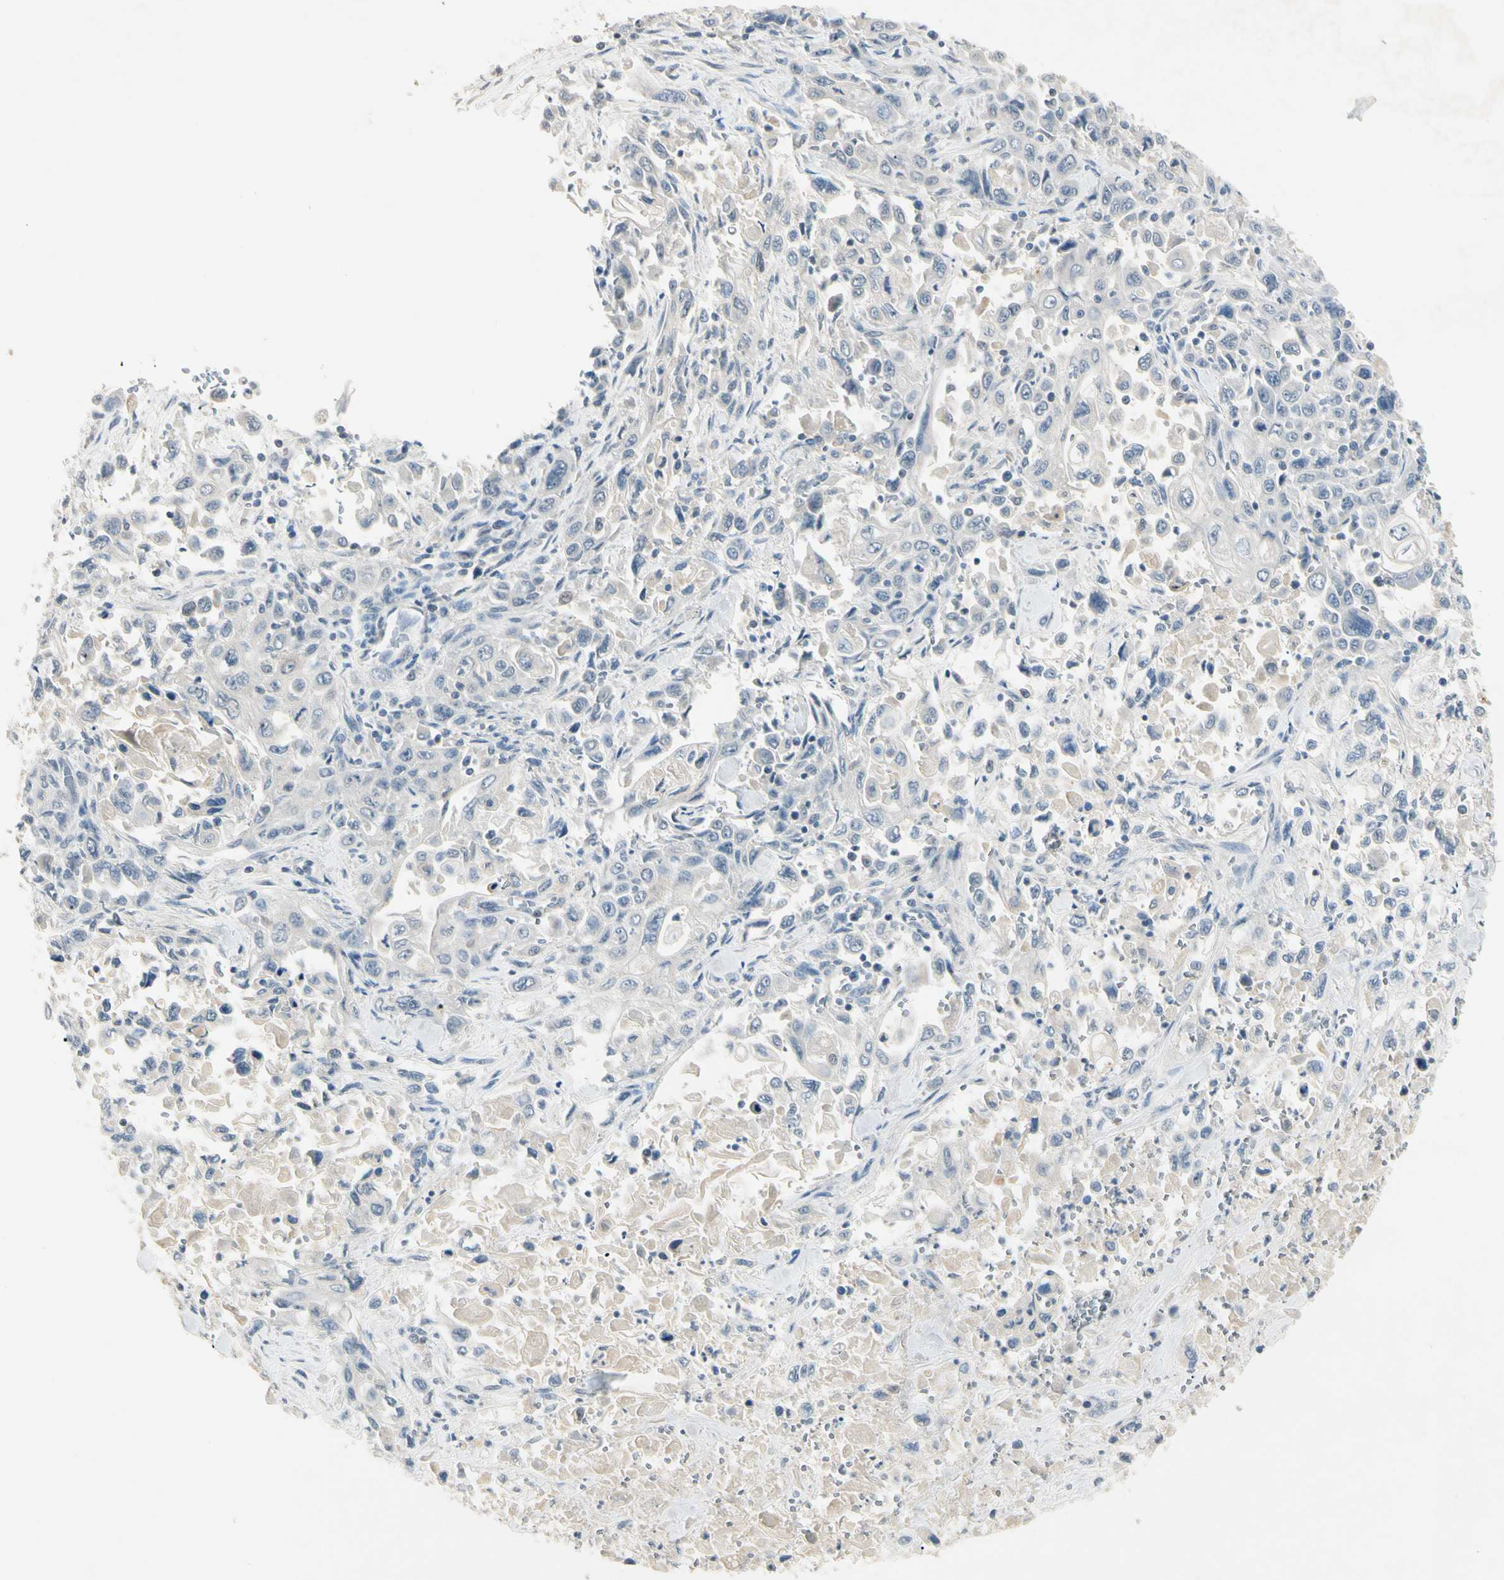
{"staining": {"intensity": "negative", "quantity": "none", "location": "none"}, "tissue": "pancreatic cancer", "cell_type": "Tumor cells", "image_type": "cancer", "snomed": [{"axis": "morphology", "description": "Adenocarcinoma, NOS"}, {"axis": "topography", "description": "Pancreas"}], "caption": "High power microscopy micrograph of an immunohistochemistry (IHC) micrograph of pancreatic adenocarcinoma, revealing no significant expression in tumor cells.", "gene": "PRSS21", "patient": {"sex": "male", "age": 70}}